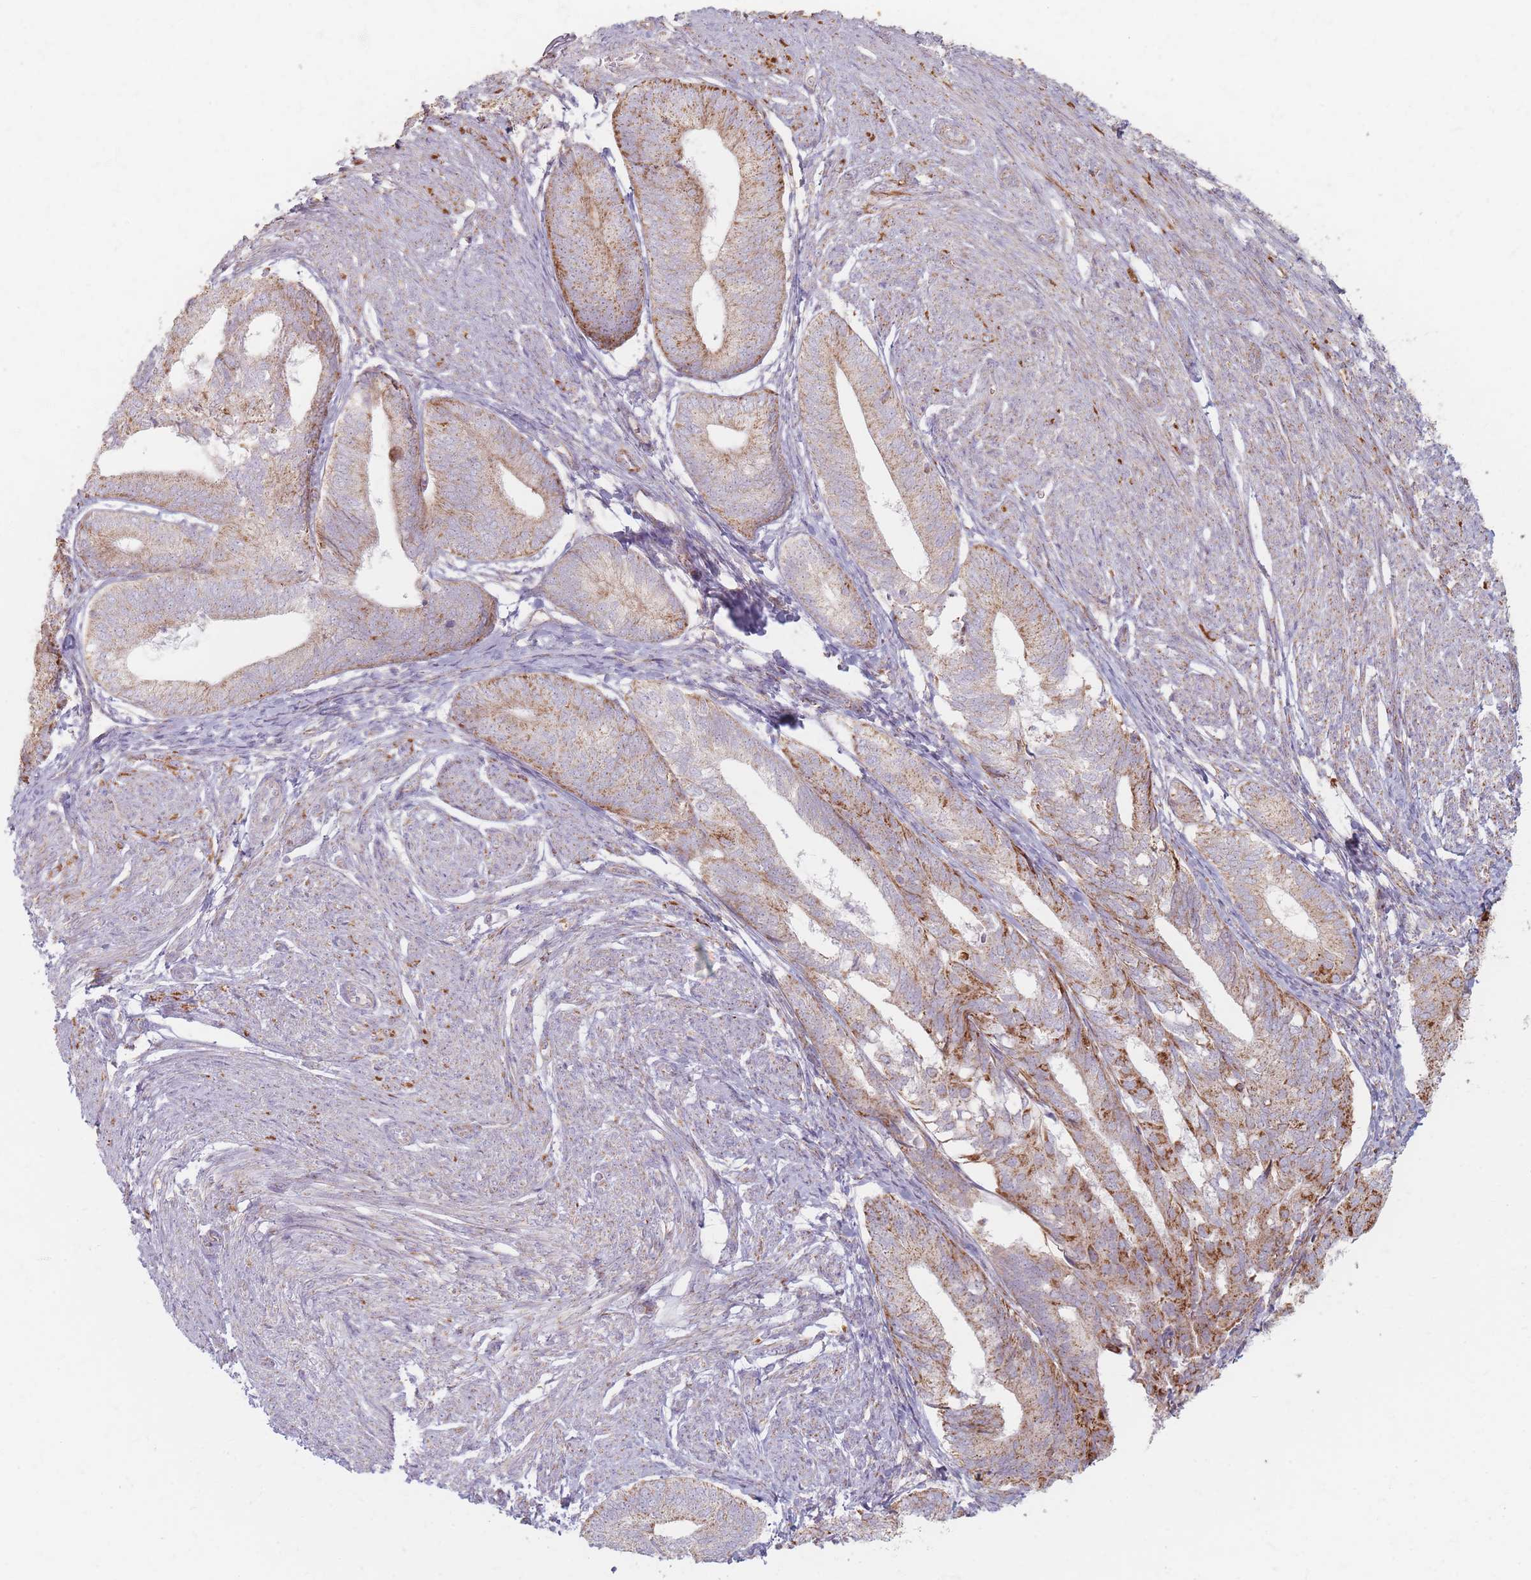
{"staining": {"intensity": "moderate", "quantity": "25%-75%", "location": "cytoplasmic/membranous"}, "tissue": "endometrial cancer", "cell_type": "Tumor cells", "image_type": "cancer", "snomed": [{"axis": "morphology", "description": "Adenocarcinoma, NOS"}, {"axis": "topography", "description": "Endometrium"}], "caption": "Immunohistochemical staining of adenocarcinoma (endometrial) displays medium levels of moderate cytoplasmic/membranous protein expression in about 25%-75% of tumor cells. The staining was performed using DAB (3,3'-diaminobenzidine), with brown indicating positive protein expression. Nuclei are stained blue with hematoxylin.", "gene": "ESRP2", "patient": {"sex": "female", "age": 87}}